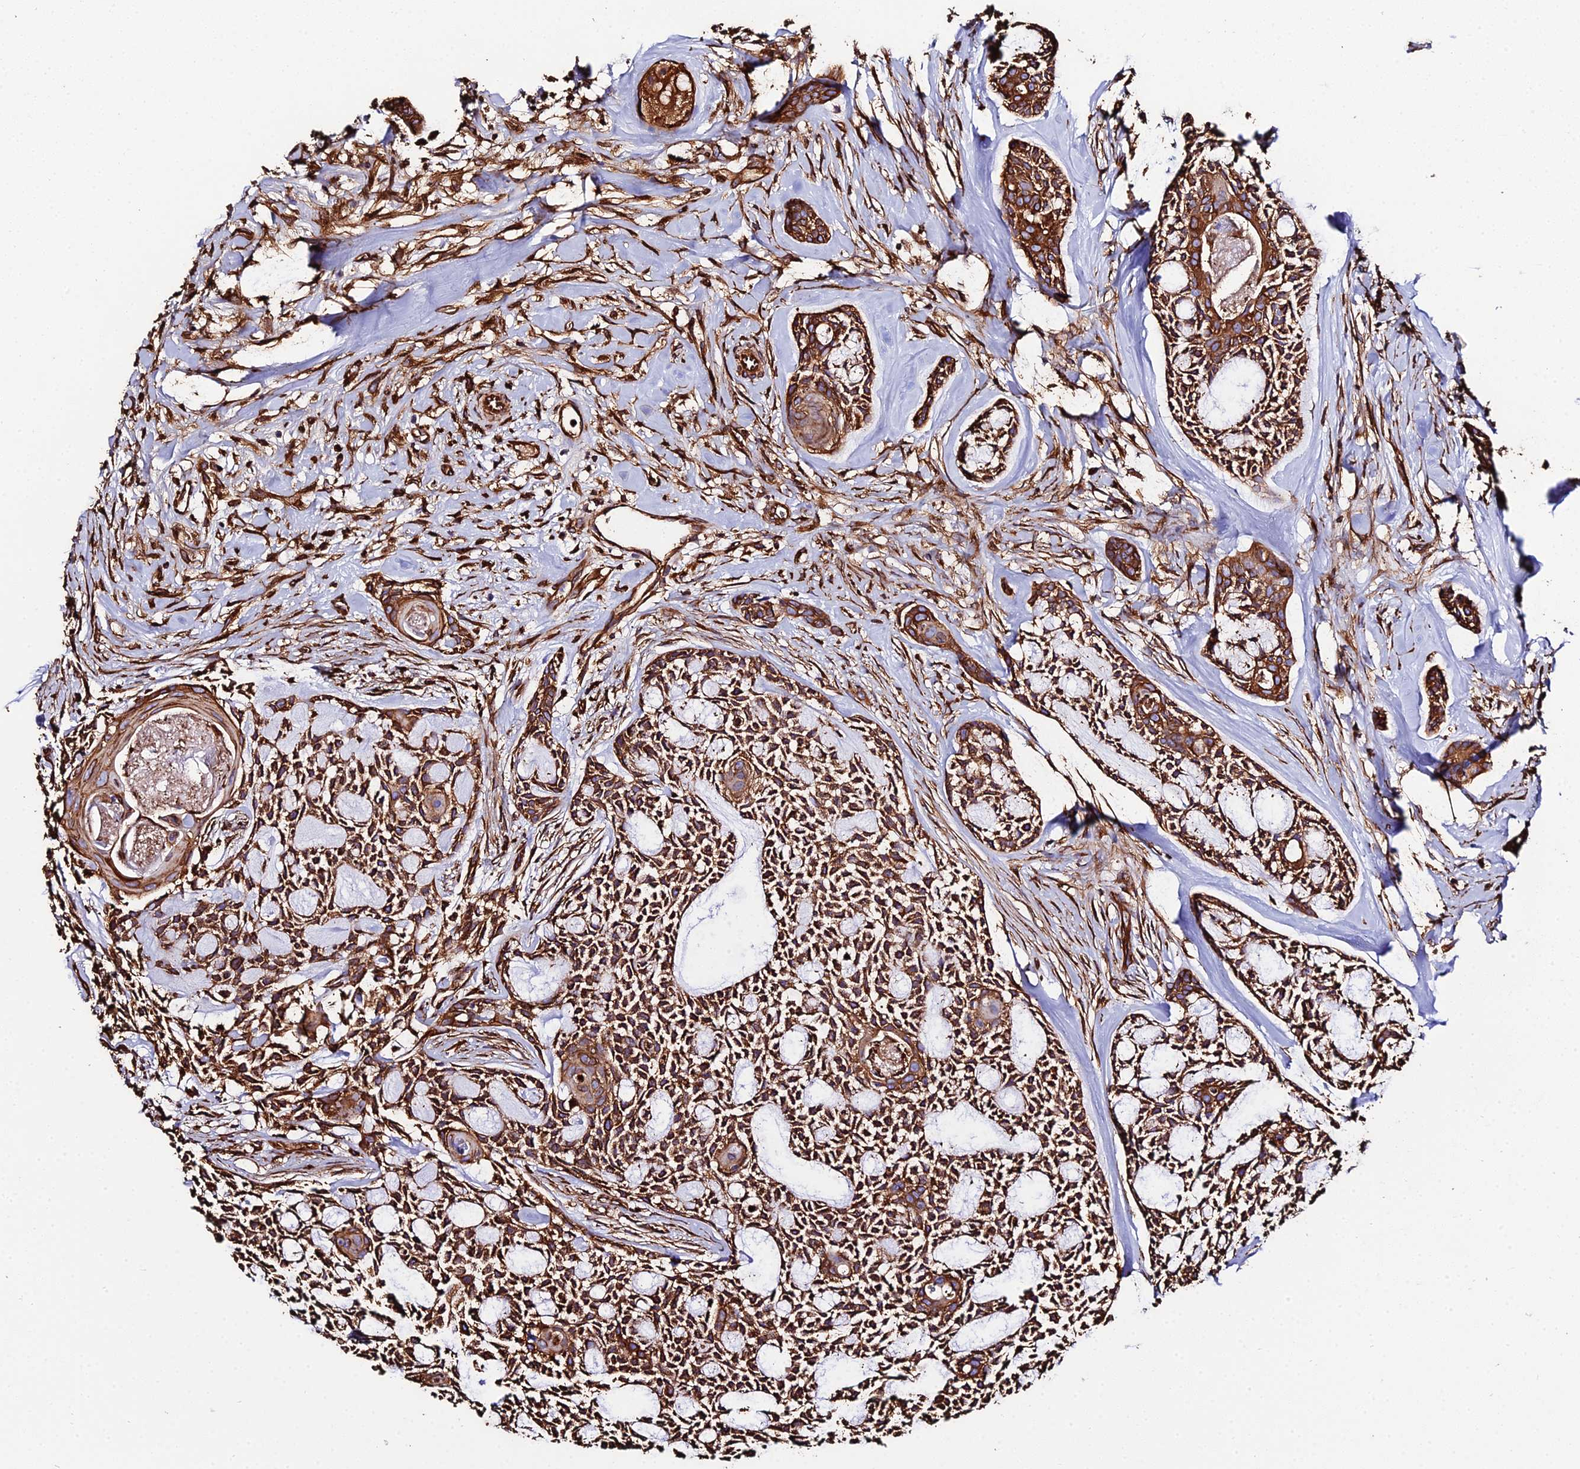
{"staining": {"intensity": "strong", "quantity": ">75%", "location": "cytoplasmic/membranous"}, "tissue": "head and neck cancer", "cell_type": "Tumor cells", "image_type": "cancer", "snomed": [{"axis": "morphology", "description": "Adenocarcinoma, NOS"}, {"axis": "topography", "description": "Subcutis"}, {"axis": "topography", "description": "Head-Neck"}], "caption": "Immunohistochemical staining of head and neck cancer (adenocarcinoma) demonstrates high levels of strong cytoplasmic/membranous protein staining in approximately >75% of tumor cells.", "gene": "TUBA3D", "patient": {"sex": "female", "age": 73}}